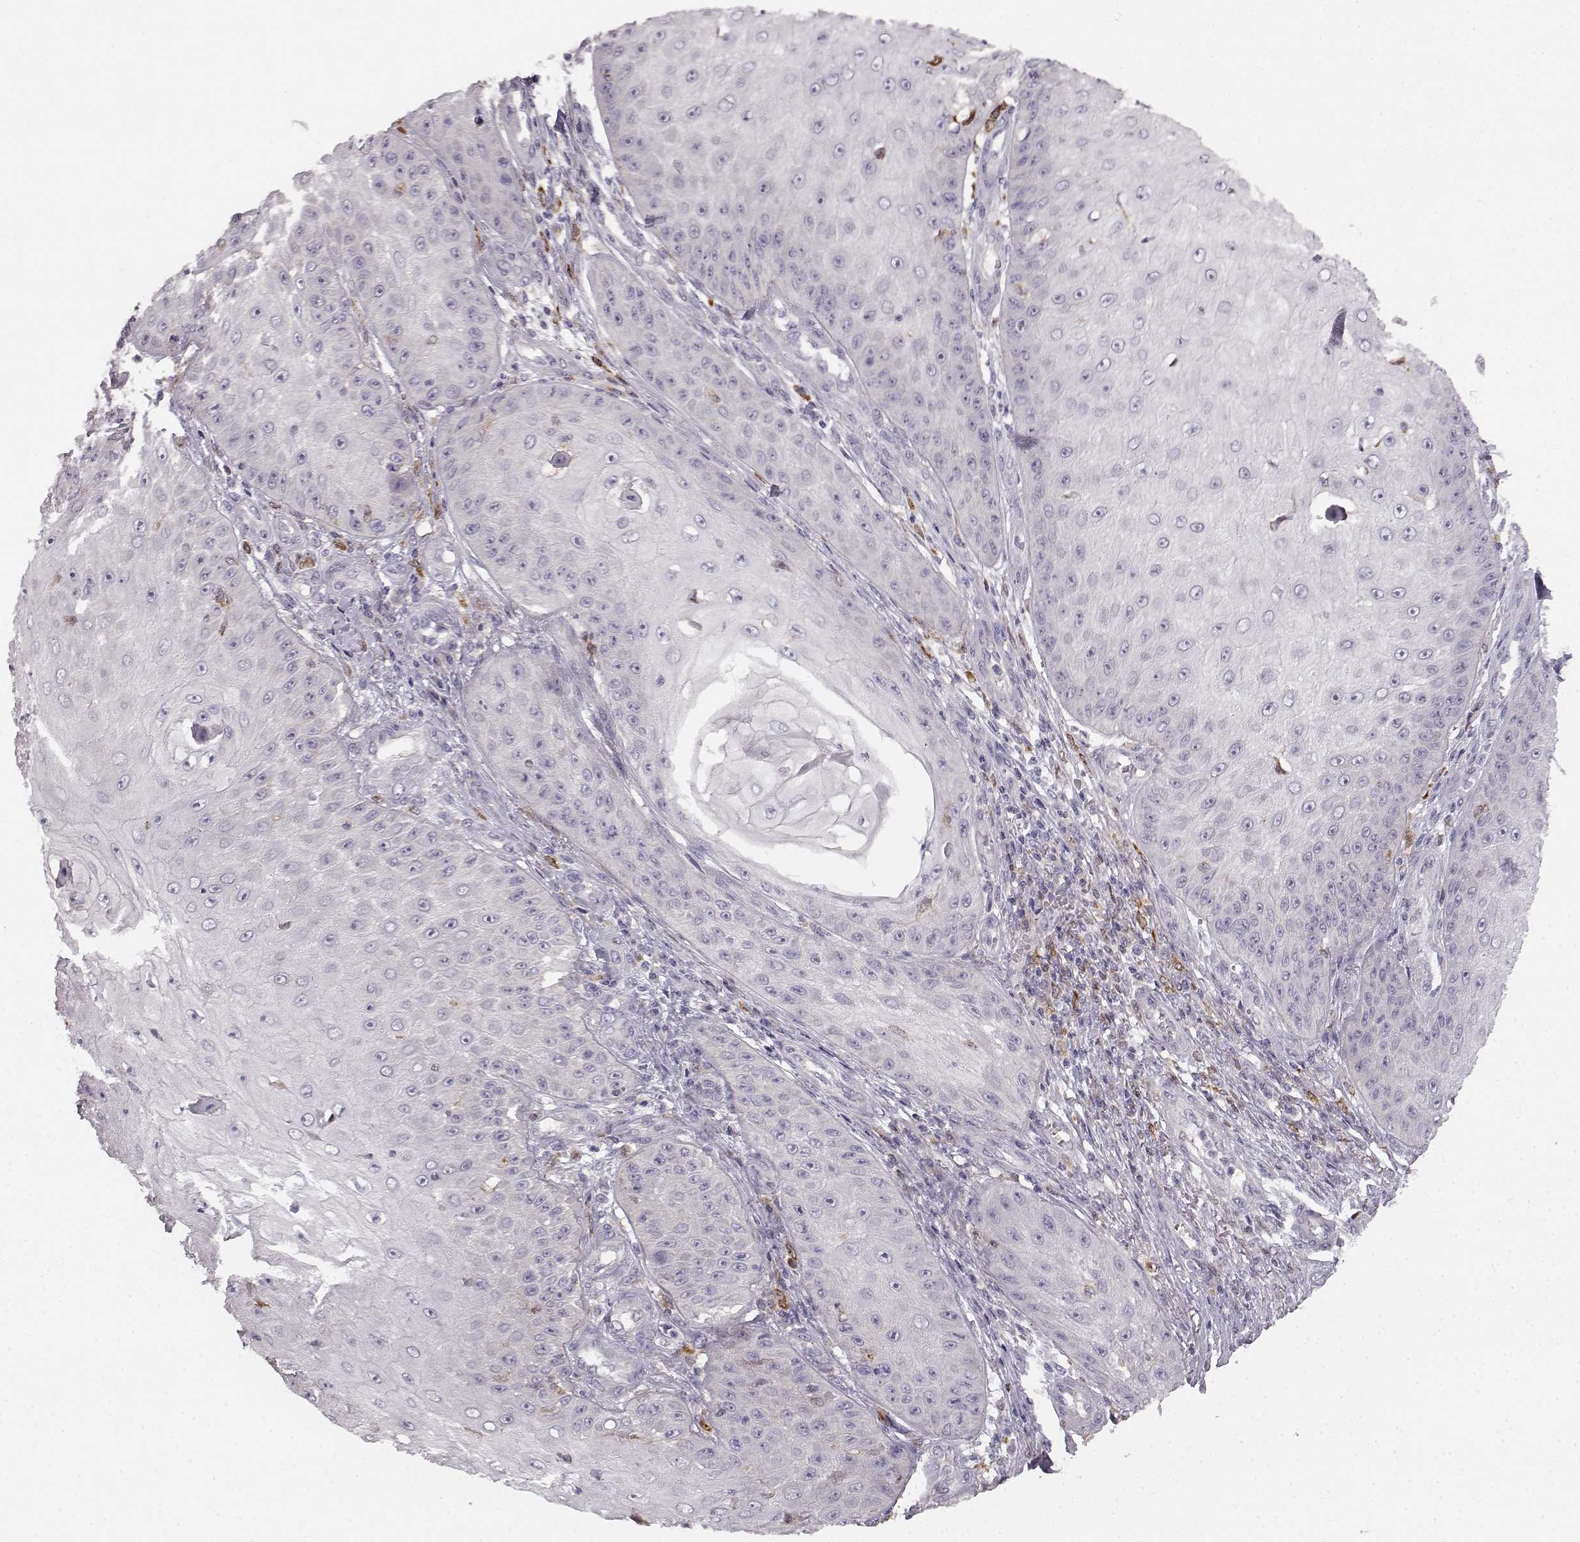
{"staining": {"intensity": "negative", "quantity": "none", "location": "none"}, "tissue": "skin cancer", "cell_type": "Tumor cells", "image_type": "cancer", "snomed": [{"axis": "morphology", "description": "Squamous cell carcinoma, NOS"}, {"axis": "topography", "description": "Skin"}], "caption": "Tumor cells are negative for brown protein staining in squamous cell carcinoma (skin).", "gene": "SPAG17", "patient": {"sex": "male", "age": 70}}